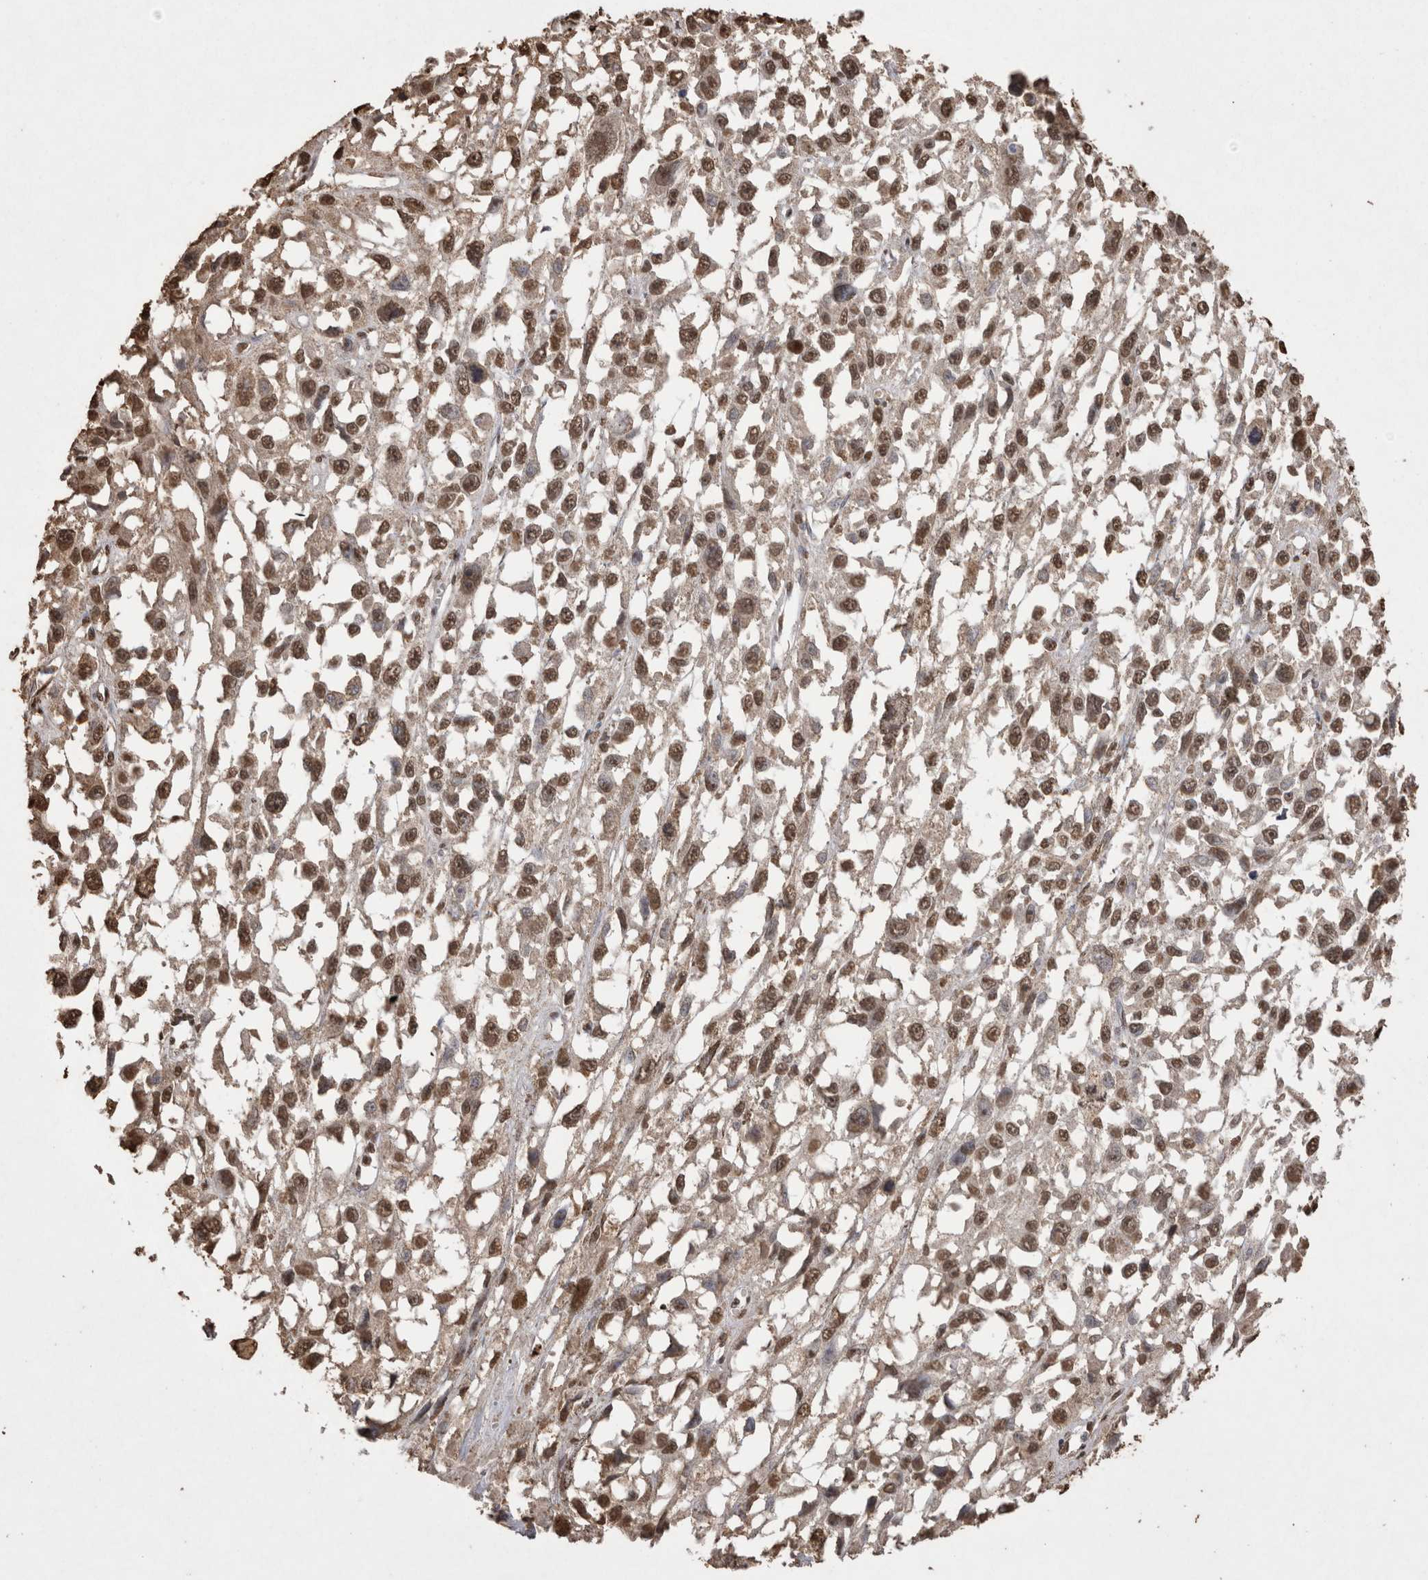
{"staining": {"intensity": "moderate", "quantity": ">75%", "location": "nuclear"}, "tissue": "melanoma", "cell_type": "Tumor cells", "image_type": "cancer", "snomed": [{"axis": "morphology", "description": "Malignant melanoma, Metastatic site"}, {"axis": "topography", "description": "Lymph node"}], "caption": "Tumor cells reveal moderate nuclear staining in about >75% of cells in melanoma.", "gene": "POU5F1", "patient": {"sex": "male", "age": 59}}